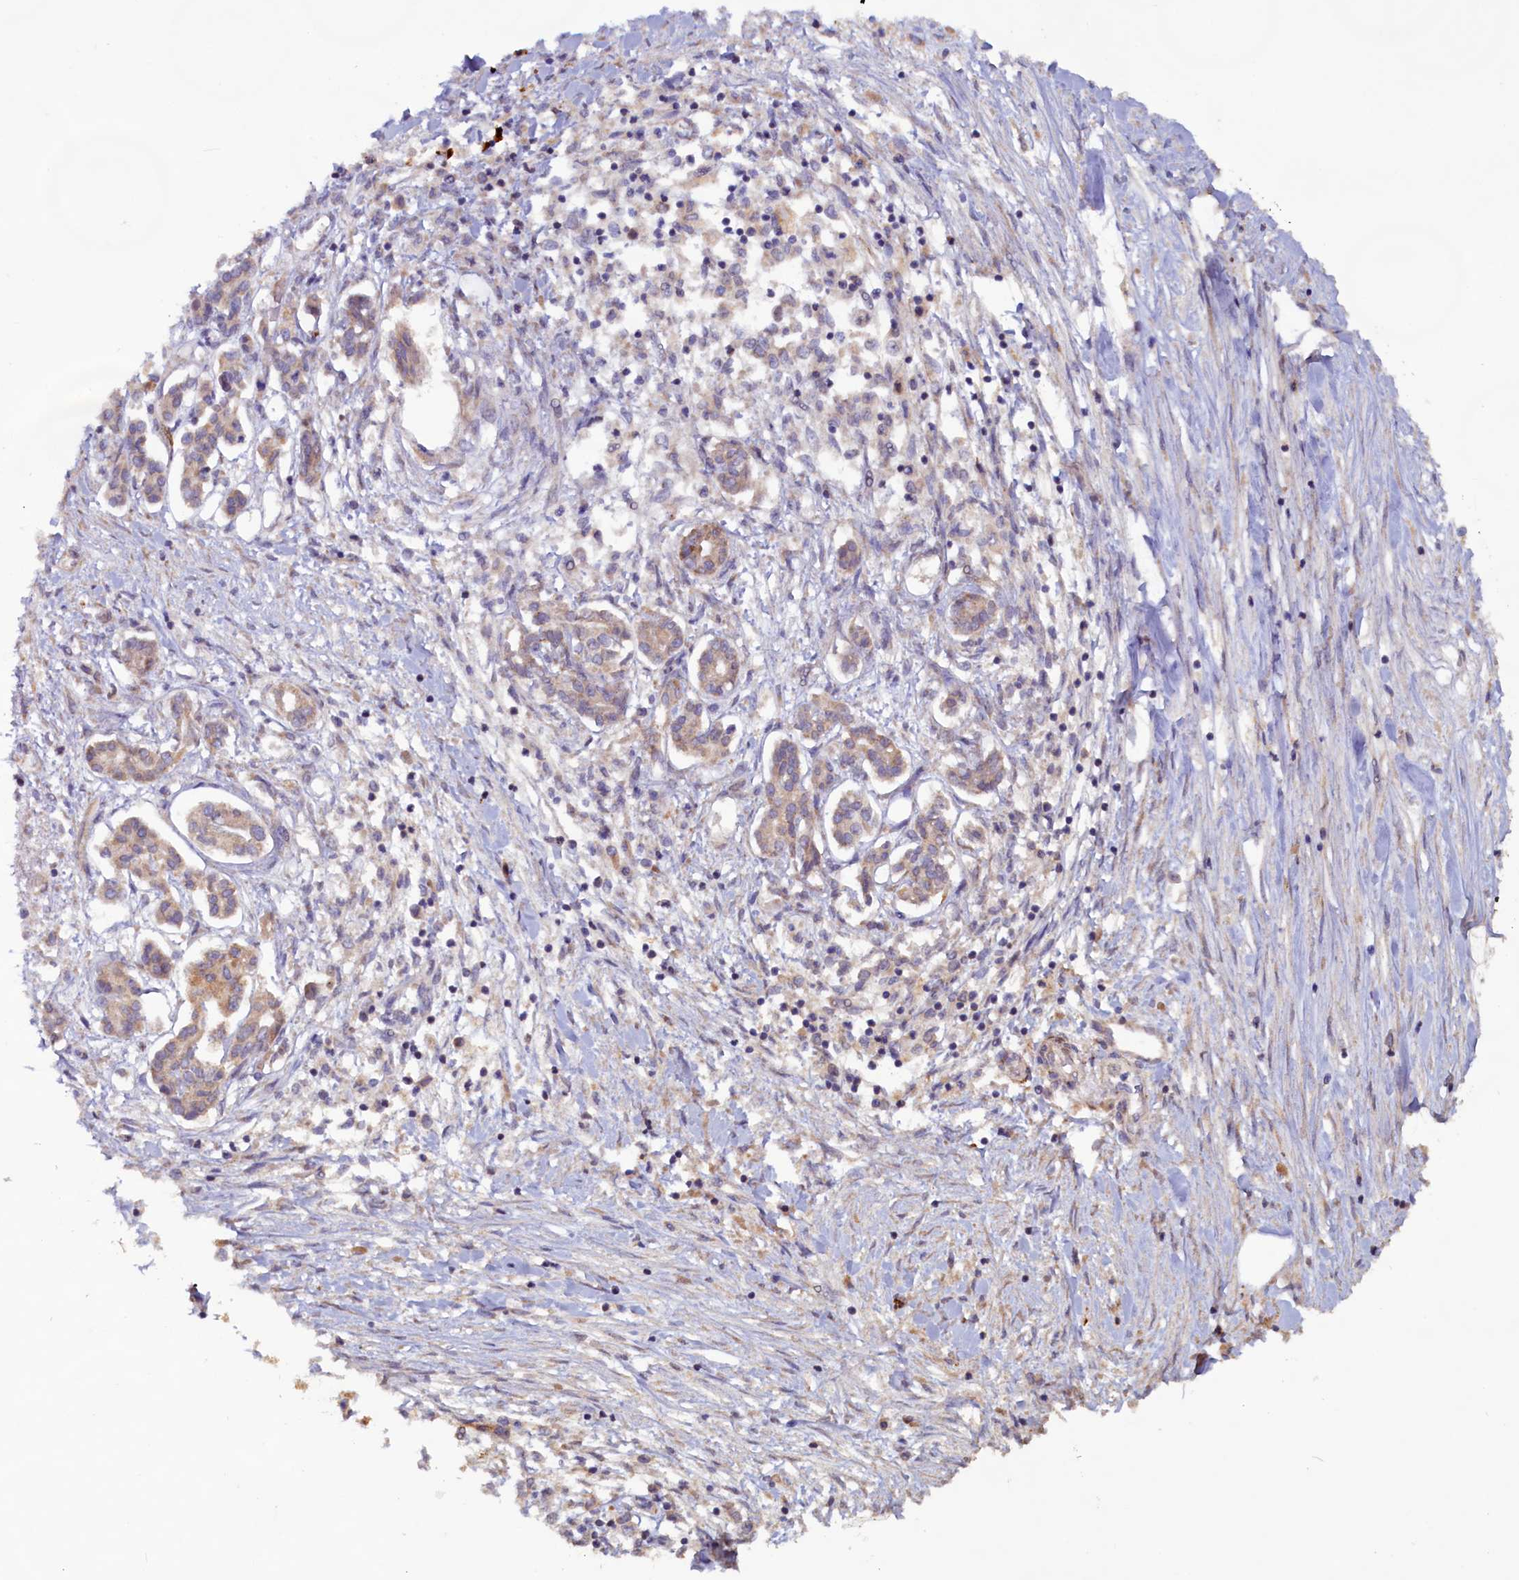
{"staining": {"intensity": "weak", "quantity": "<25%", "location": "cytoplasmic/membranous"}, "tissue": "pancreatic cancer", "cell_type": "Tumor cells", "image_type": "cancer", "snomed": [{"axis": "morphology", "description": "Adenocarcinoma, NOS"}, {"axis": "topography", "description": "Pancreas"}], "caption": "Protein analysis of pancreatic adenocarcinoma shows no significant positivity in tumor cells. (Immunohistochemistry, brightfield microscopy, high magnification).", "gene": "FUNDC1", "patient": {"sex": "female", "age": 50}}